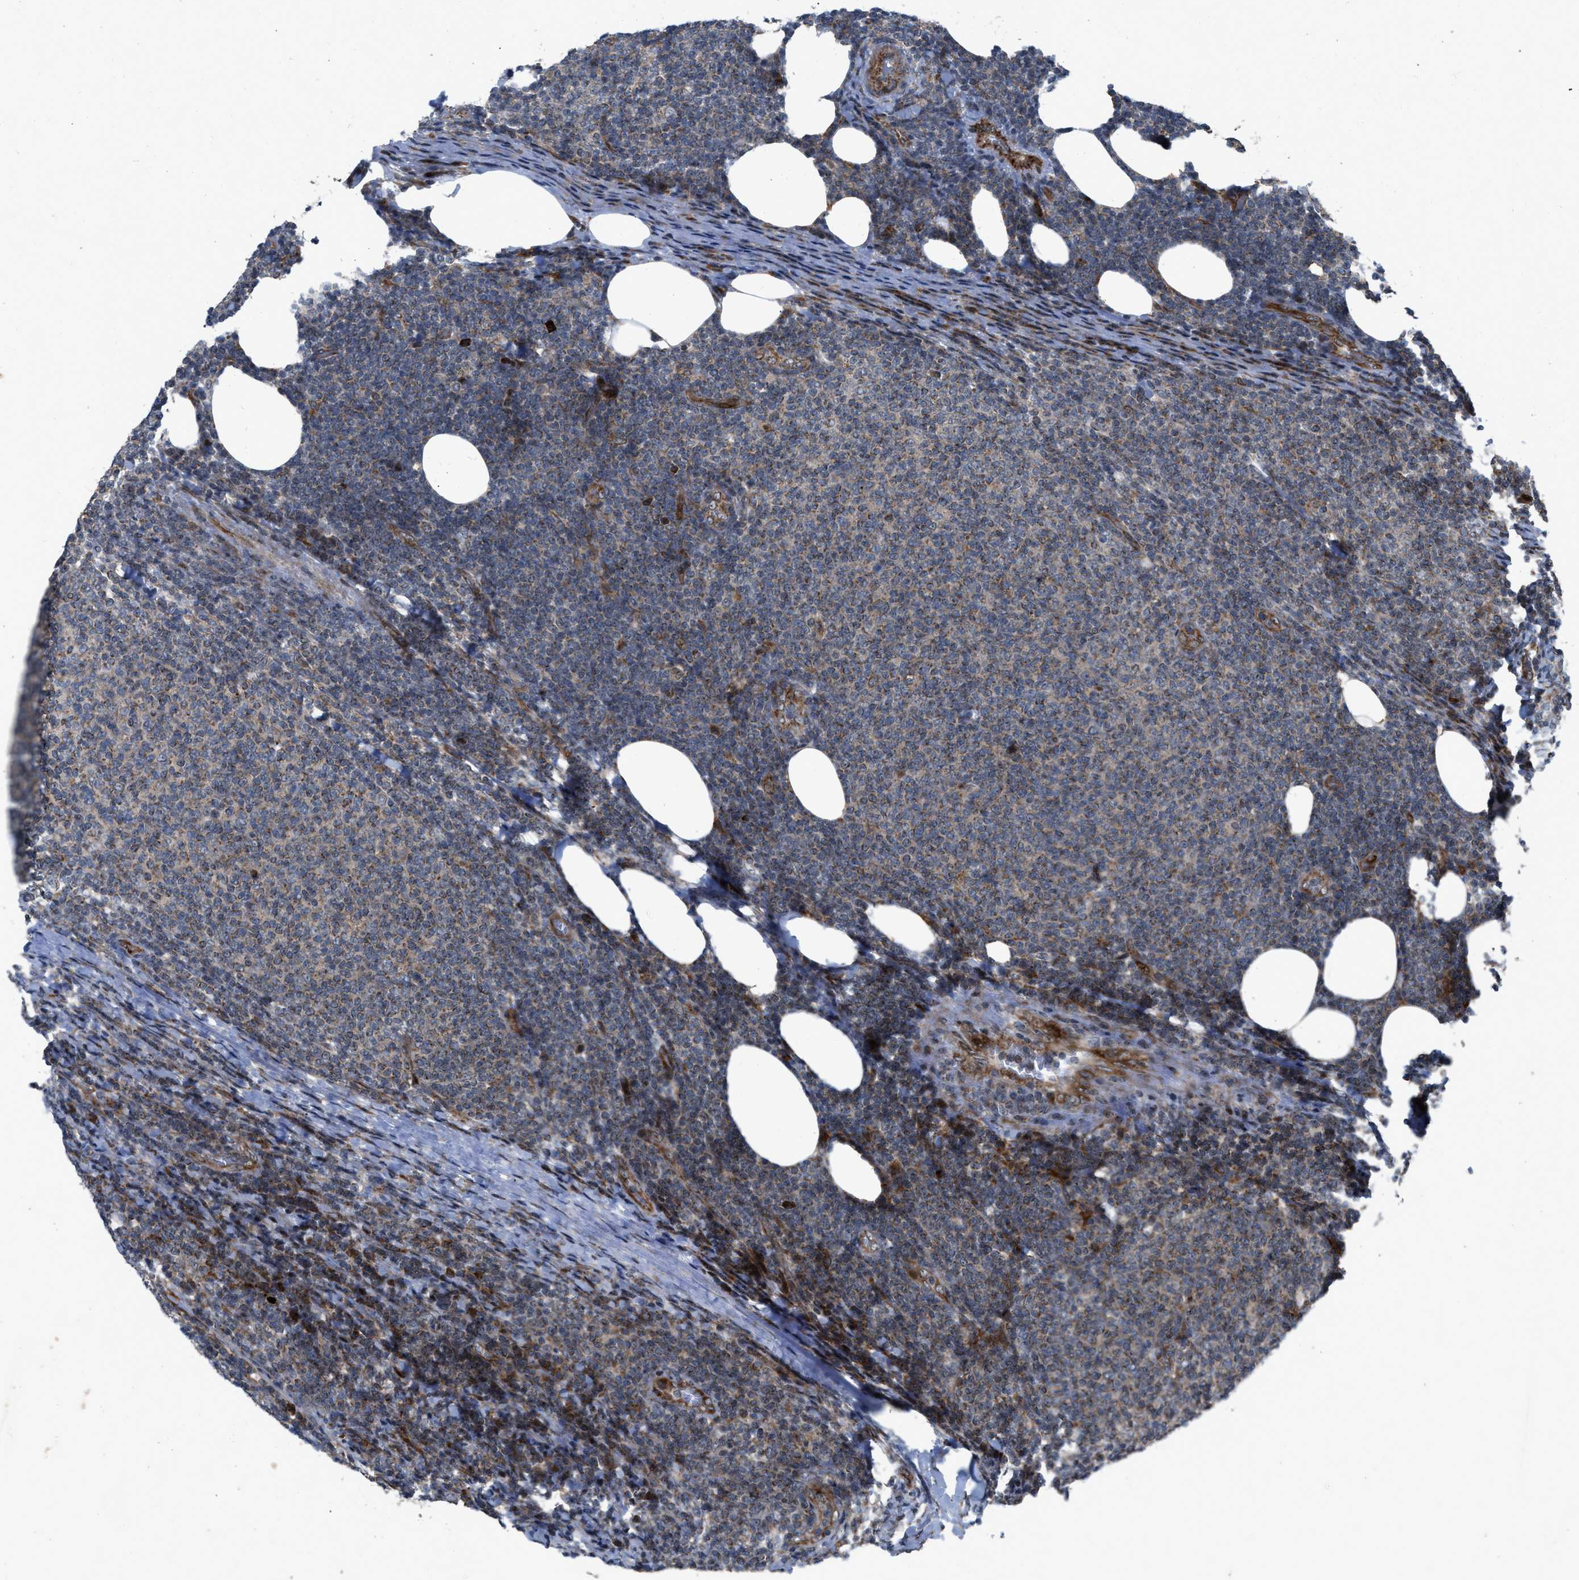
{"staining": {"intensity": "weak", "quantity": "<25%", "location": "cytoplasmic/membranous"}, "tissue": "lymphoma", "cell_type": "Tumor cells", "image_type": "cancer", "snomed": [{"axis": "morphology", "description": "Malignant lymphoma, non-Hodgkin's type, Low grade"}, {"axis": "topography", "description": "Lymph node"}], "caption": "Histopathology image shows no significant protein staining in tumor cells of lymphoma. (Brightfield microscopy of DAB (3,3'-diaminobenzidine) immunohistochemistry (IHC) at high magnification).", "gene": "AP3M2", "patient": {"sex": "male", "age": 66}}